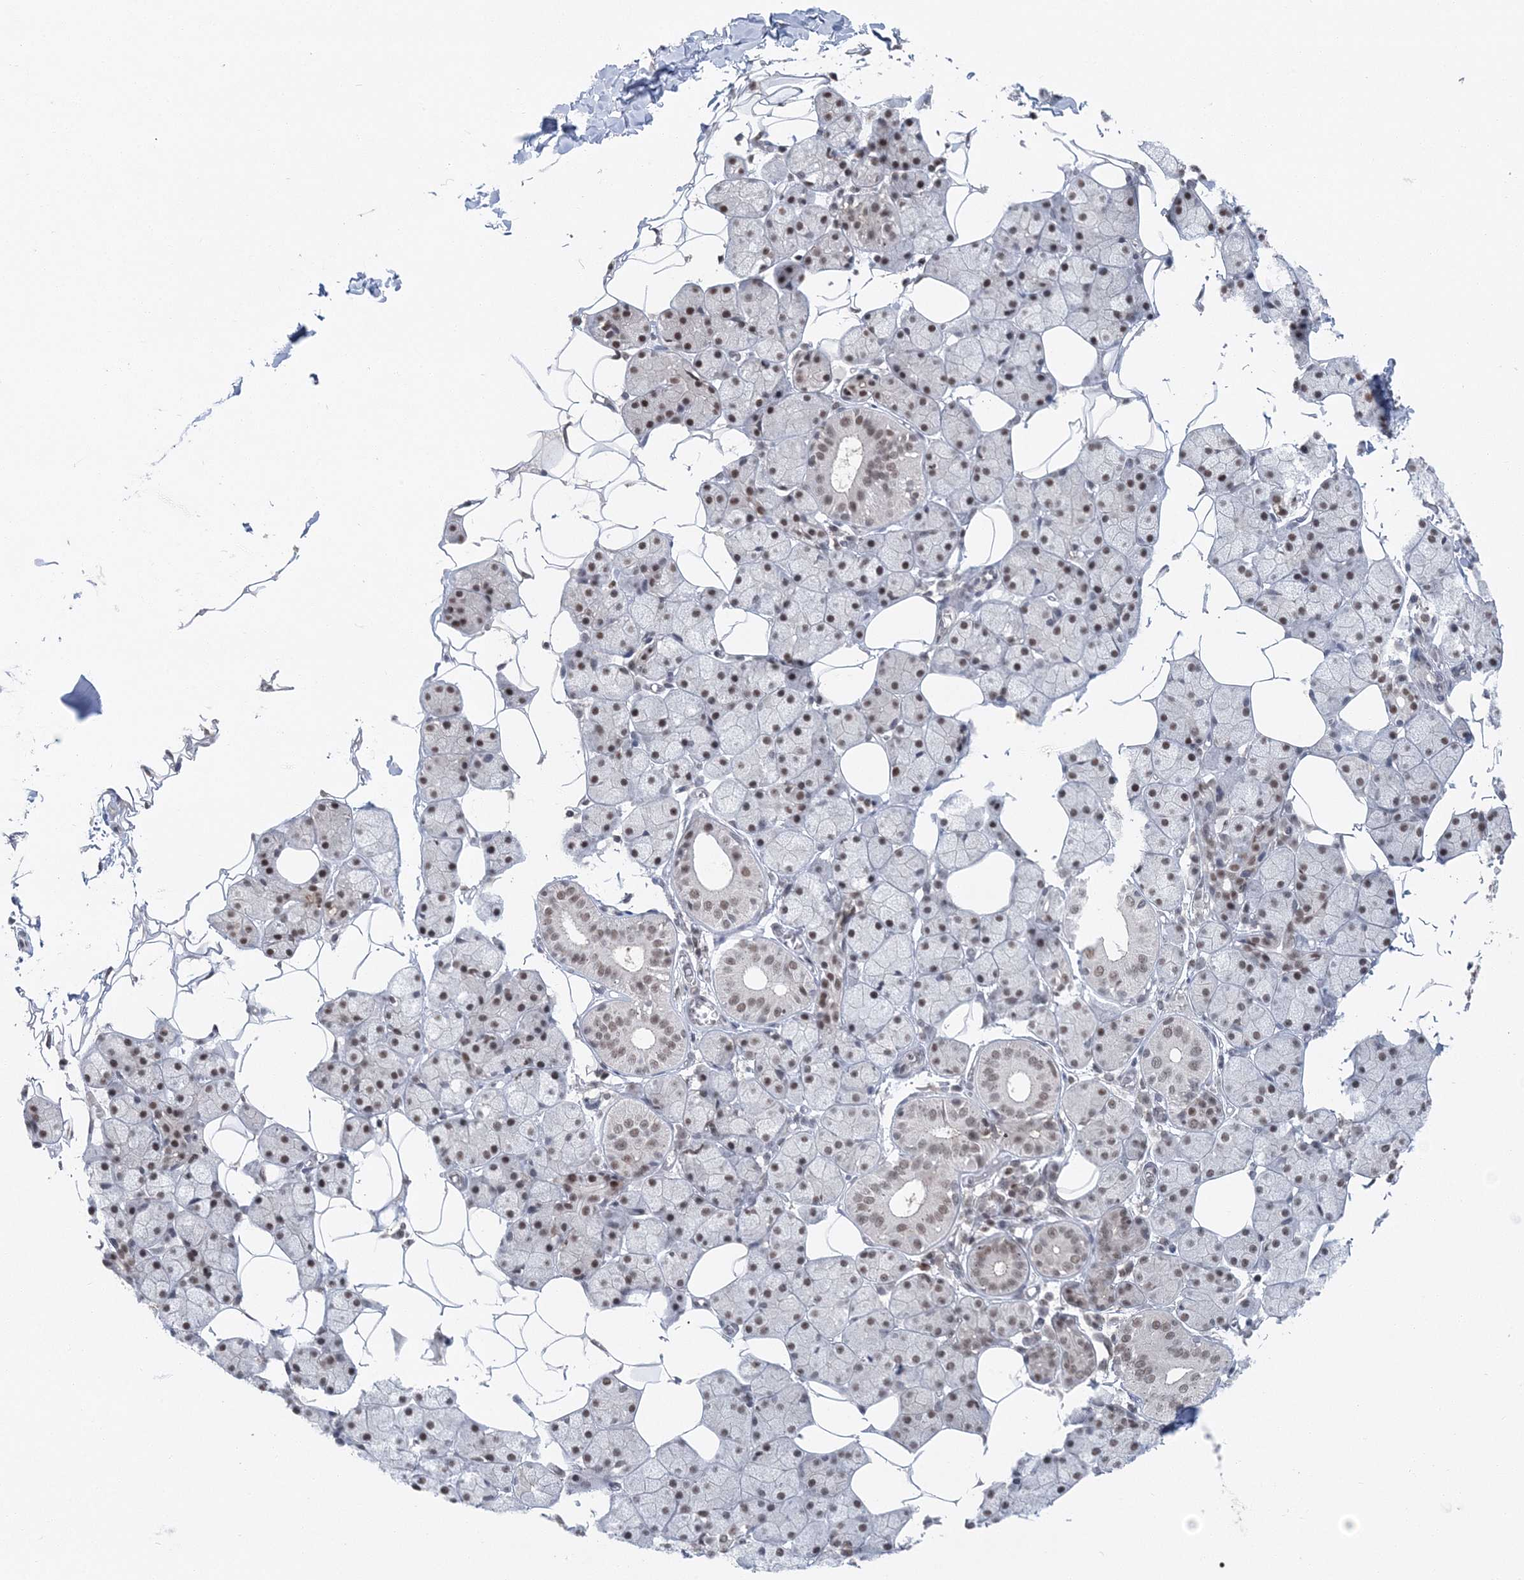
{"staining": {"intensity": "weak", "quantity": "25%-75%", "location": "nuclear"}, "tissue": "salivary gland", "cell_type": "Glandular cells", "image_type": "normal", "snomed": [{"axis": "morphology", "description": "Normal tissue, NOS"}, {"axis": "topography", "description": "Salivary gland"}], "caption": "Unremarkable salivary gland exhibits weak nuclear staining in about 25%-75% of glandular cells, visualized by immunohistochemistry. (DAB = brown stain, brightfield microscopy at high magnification).", "gene": "PDS5A", "patient": {"sex": "female", "age": 33}}